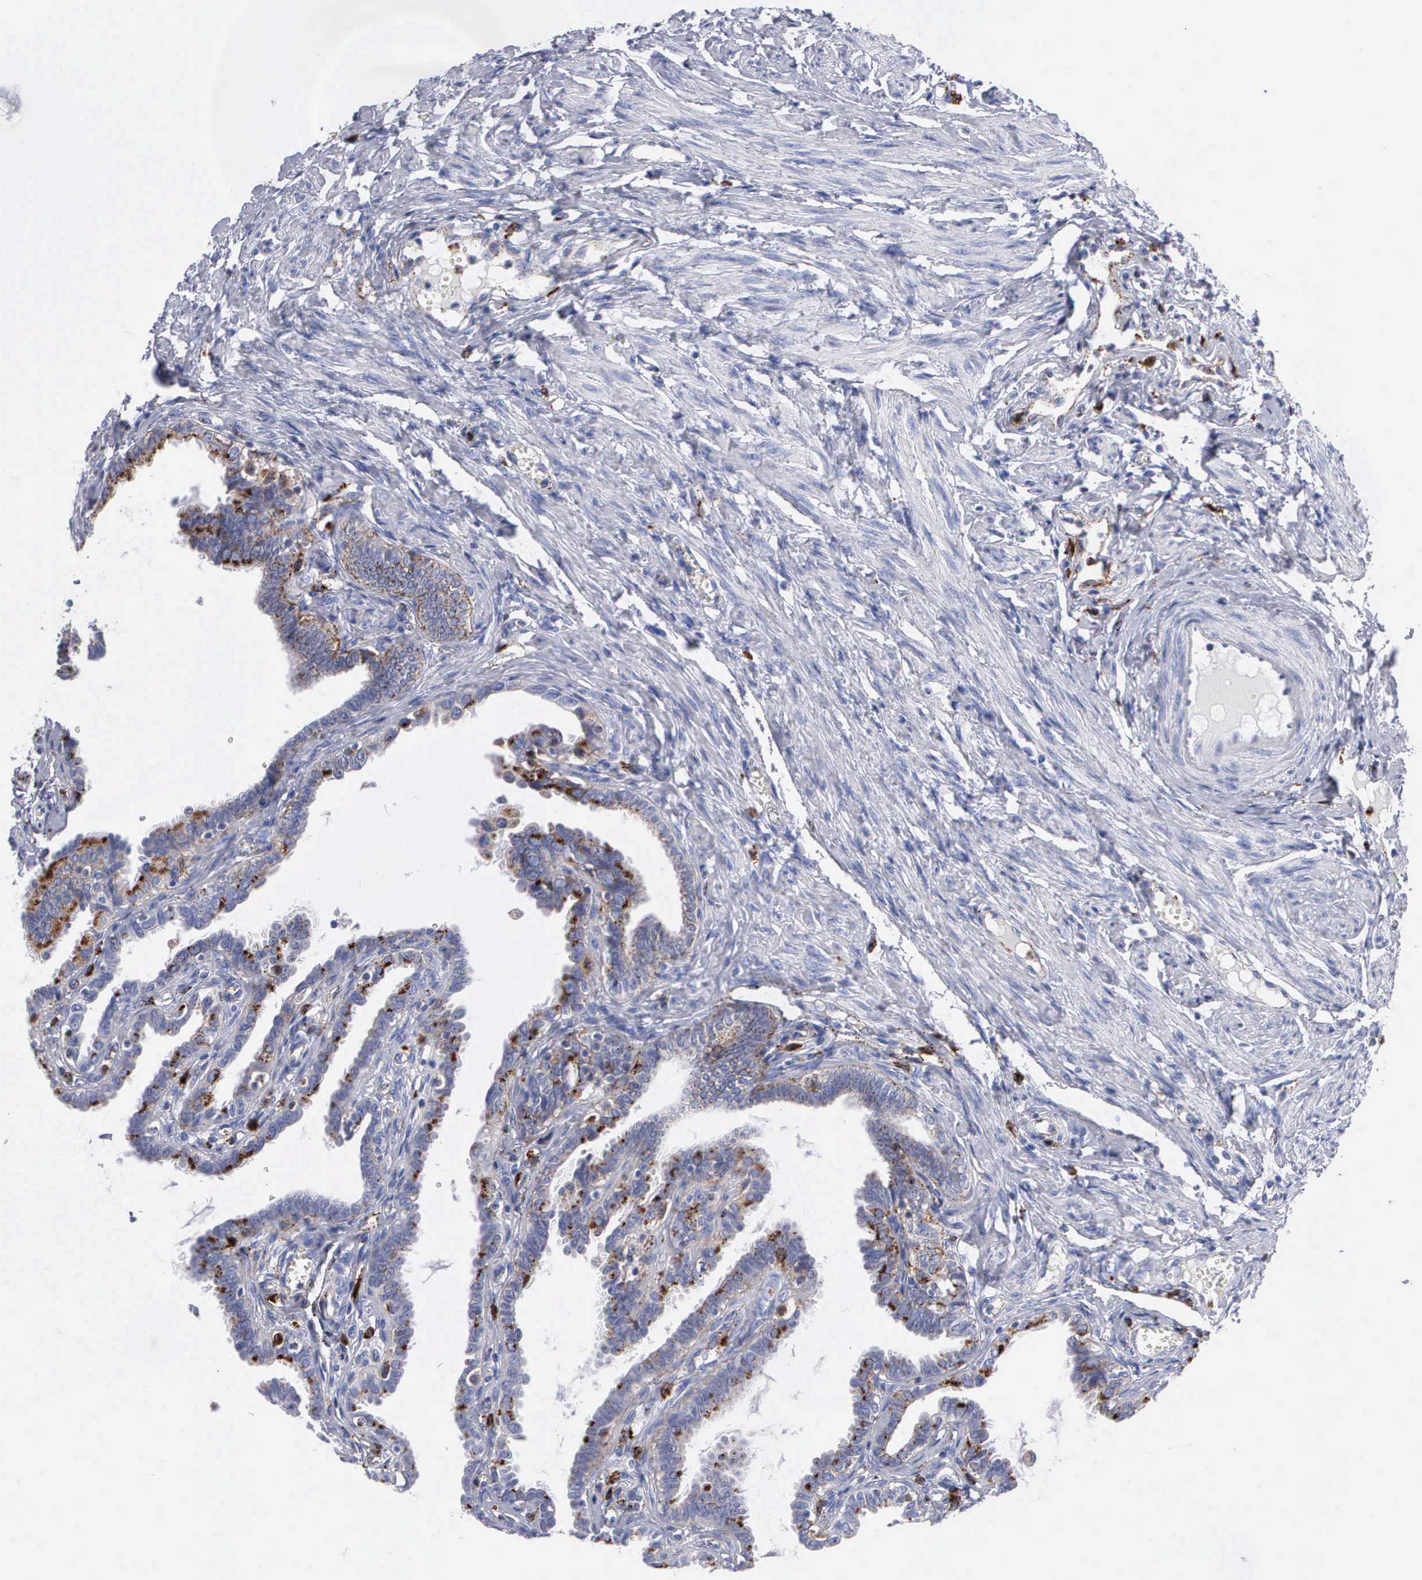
{"staining": {"intensity": "weak", "quantity": "25%-75%", "location": "cytoplasmic/membranous"}, "tissue": "fallopian tube", "cell_type": "Glandular cells", "image_type": "normal", "snomed": [{"axis": "morphology", "description": "Normal tissue, NOS"}, {"axis": "topography", "description": "Fallopian tube"}], "caption": "Brown immunohistochemical staining in unremarkable human fallopian tube displays weak cytoplasmic/membranous expression in about 25%-75% of glandular cells. The protein of interest is stained brown, and the nuclei are stained in blue (DAB (3,3'-diaminobenzidine) IHC with brightfield microscopy, high magnification).", "gene": "CTSH", "patient": {"sex": "female", "age": 67}}